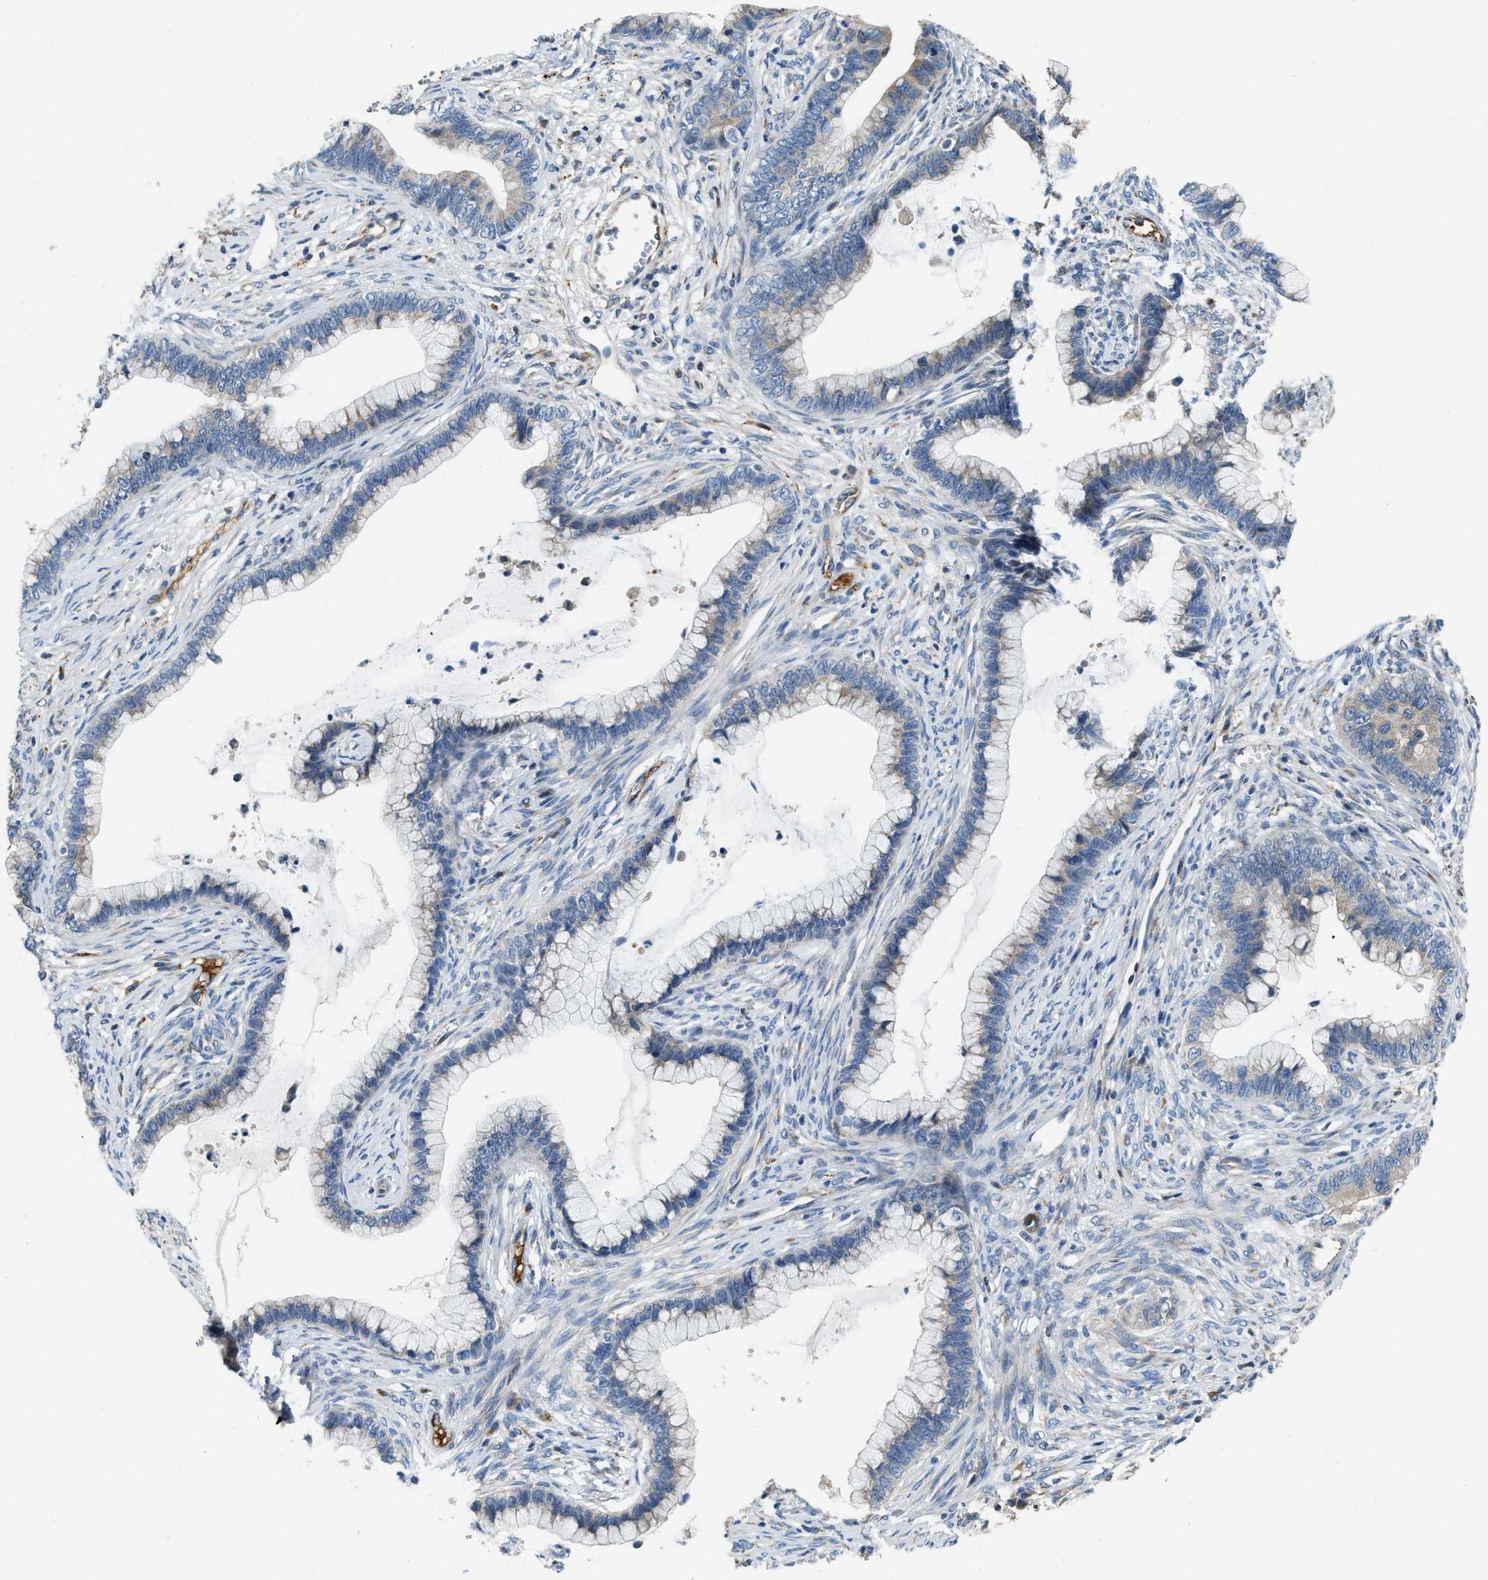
{"staining": {"intensity": "weak", "quantity": "25%-75%", "location": "cytoplasmic/membranous"}, "tissue": "cervical cancer", "cell_type": "Tumor cells", "image_type": "cancer", "snomed": [{"axis": "morphology", "description": "Adenocarcinoma, NOS"}, {"axis": "topography", "description": "Cervix"}], "caption": "Human adenocarcinoma (cervical) stained with a protein marker shows weak staining in tumor cells.", "gene": "GGCX", "patient": {"sex": "female", "age": 44}}